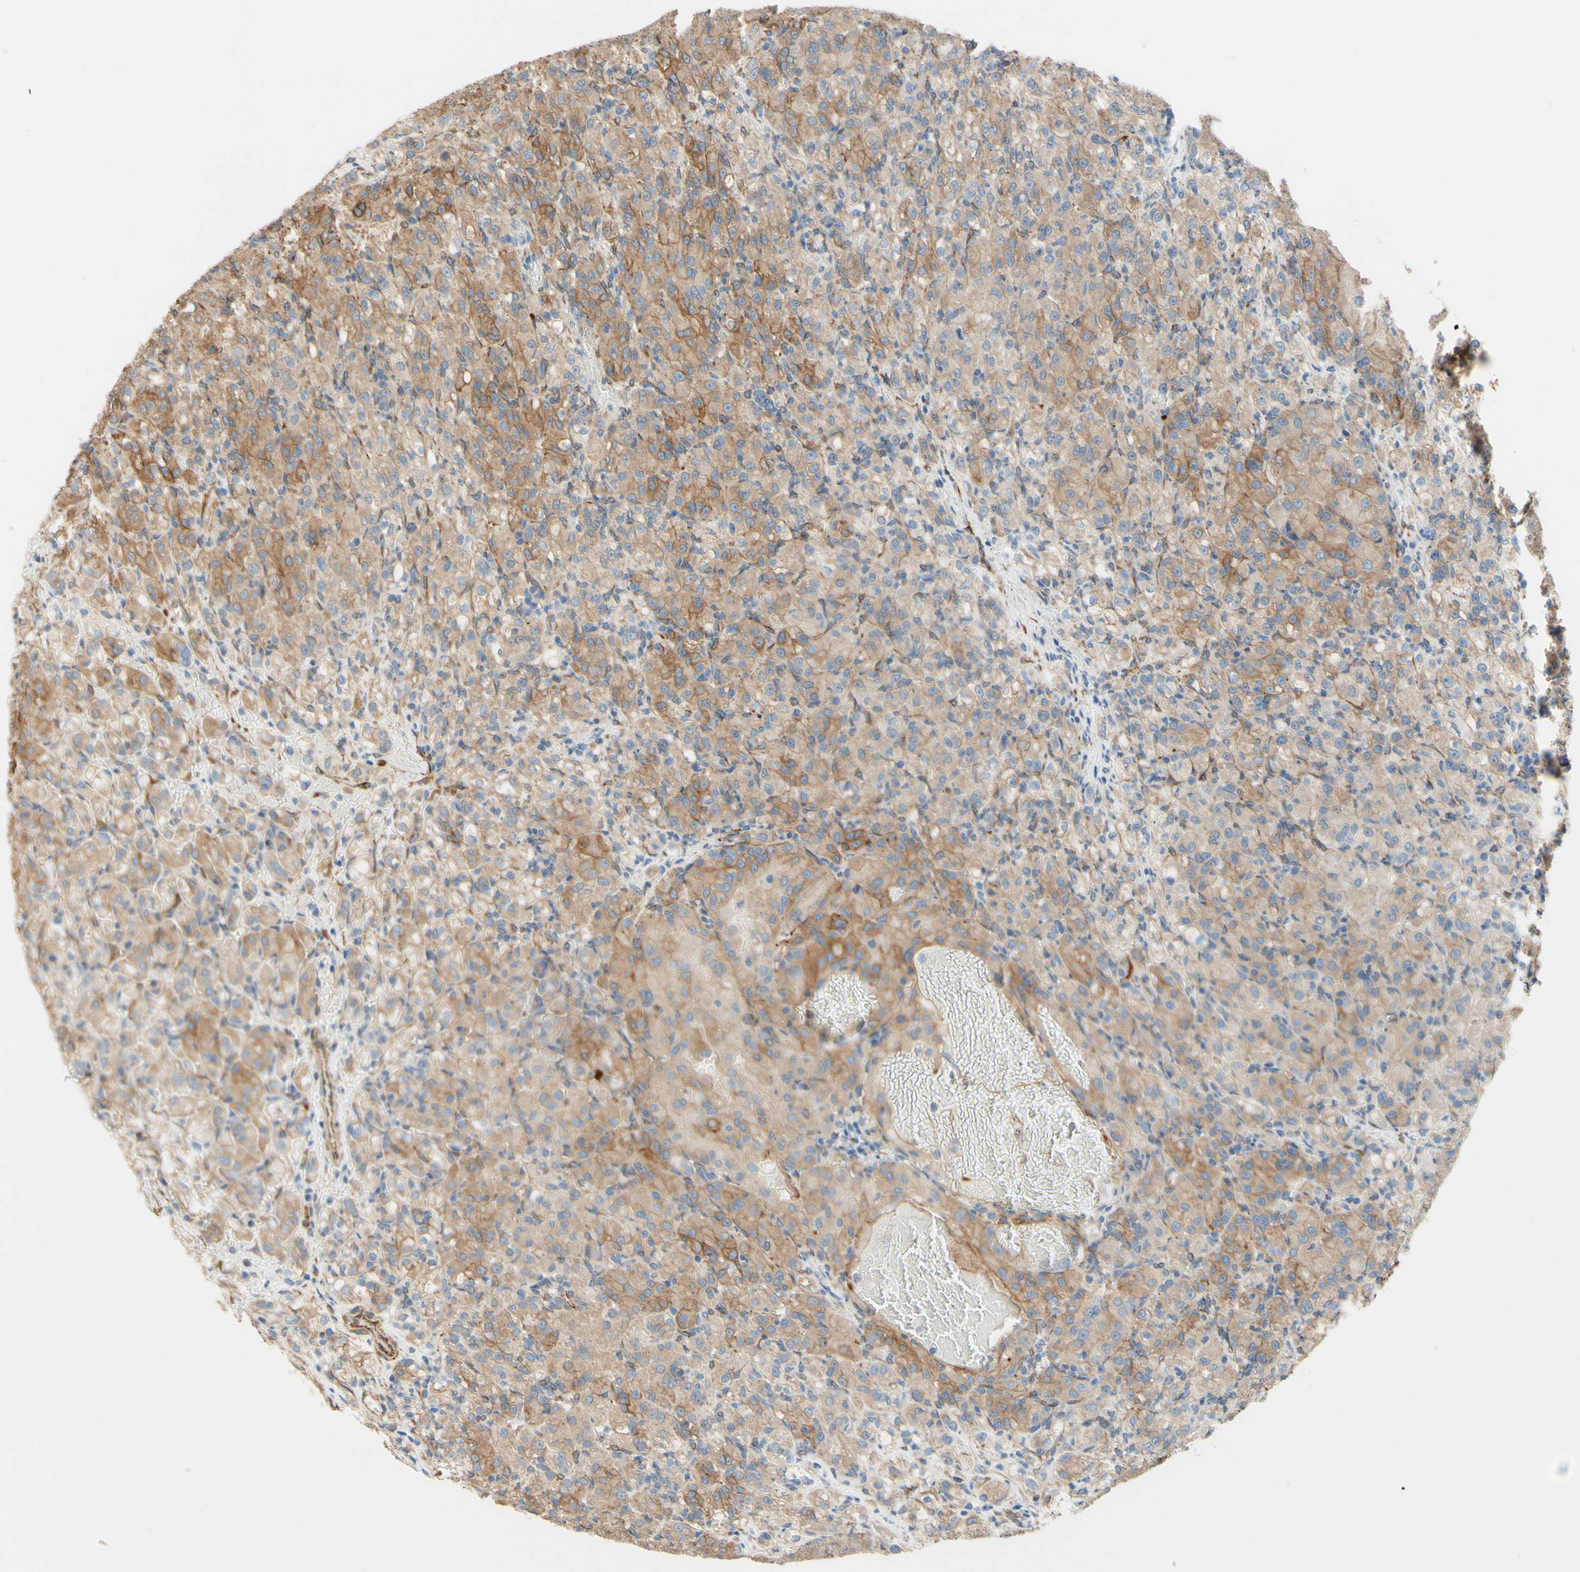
{"staining": {"intensity": "weak", "quantity": ">75%", "location": "cytoplasmic/membranous"}, "tissue": "renal cancer", "cell_type": "Tumor cells", "image_type": "cancer", "snomed": [{"axis": "morphology", "description": "Adenocarcinoma, NOS"}, {"axis": "topography", "description": "Kidney"}], "caption": "Weak cytoplasmic/membranous protein staining is identified in approximately >75% of tumor cells in adenocarcinoma (renal).", "gene": "ENDOD1", "patient": {"sex": "male", "age": 61}}